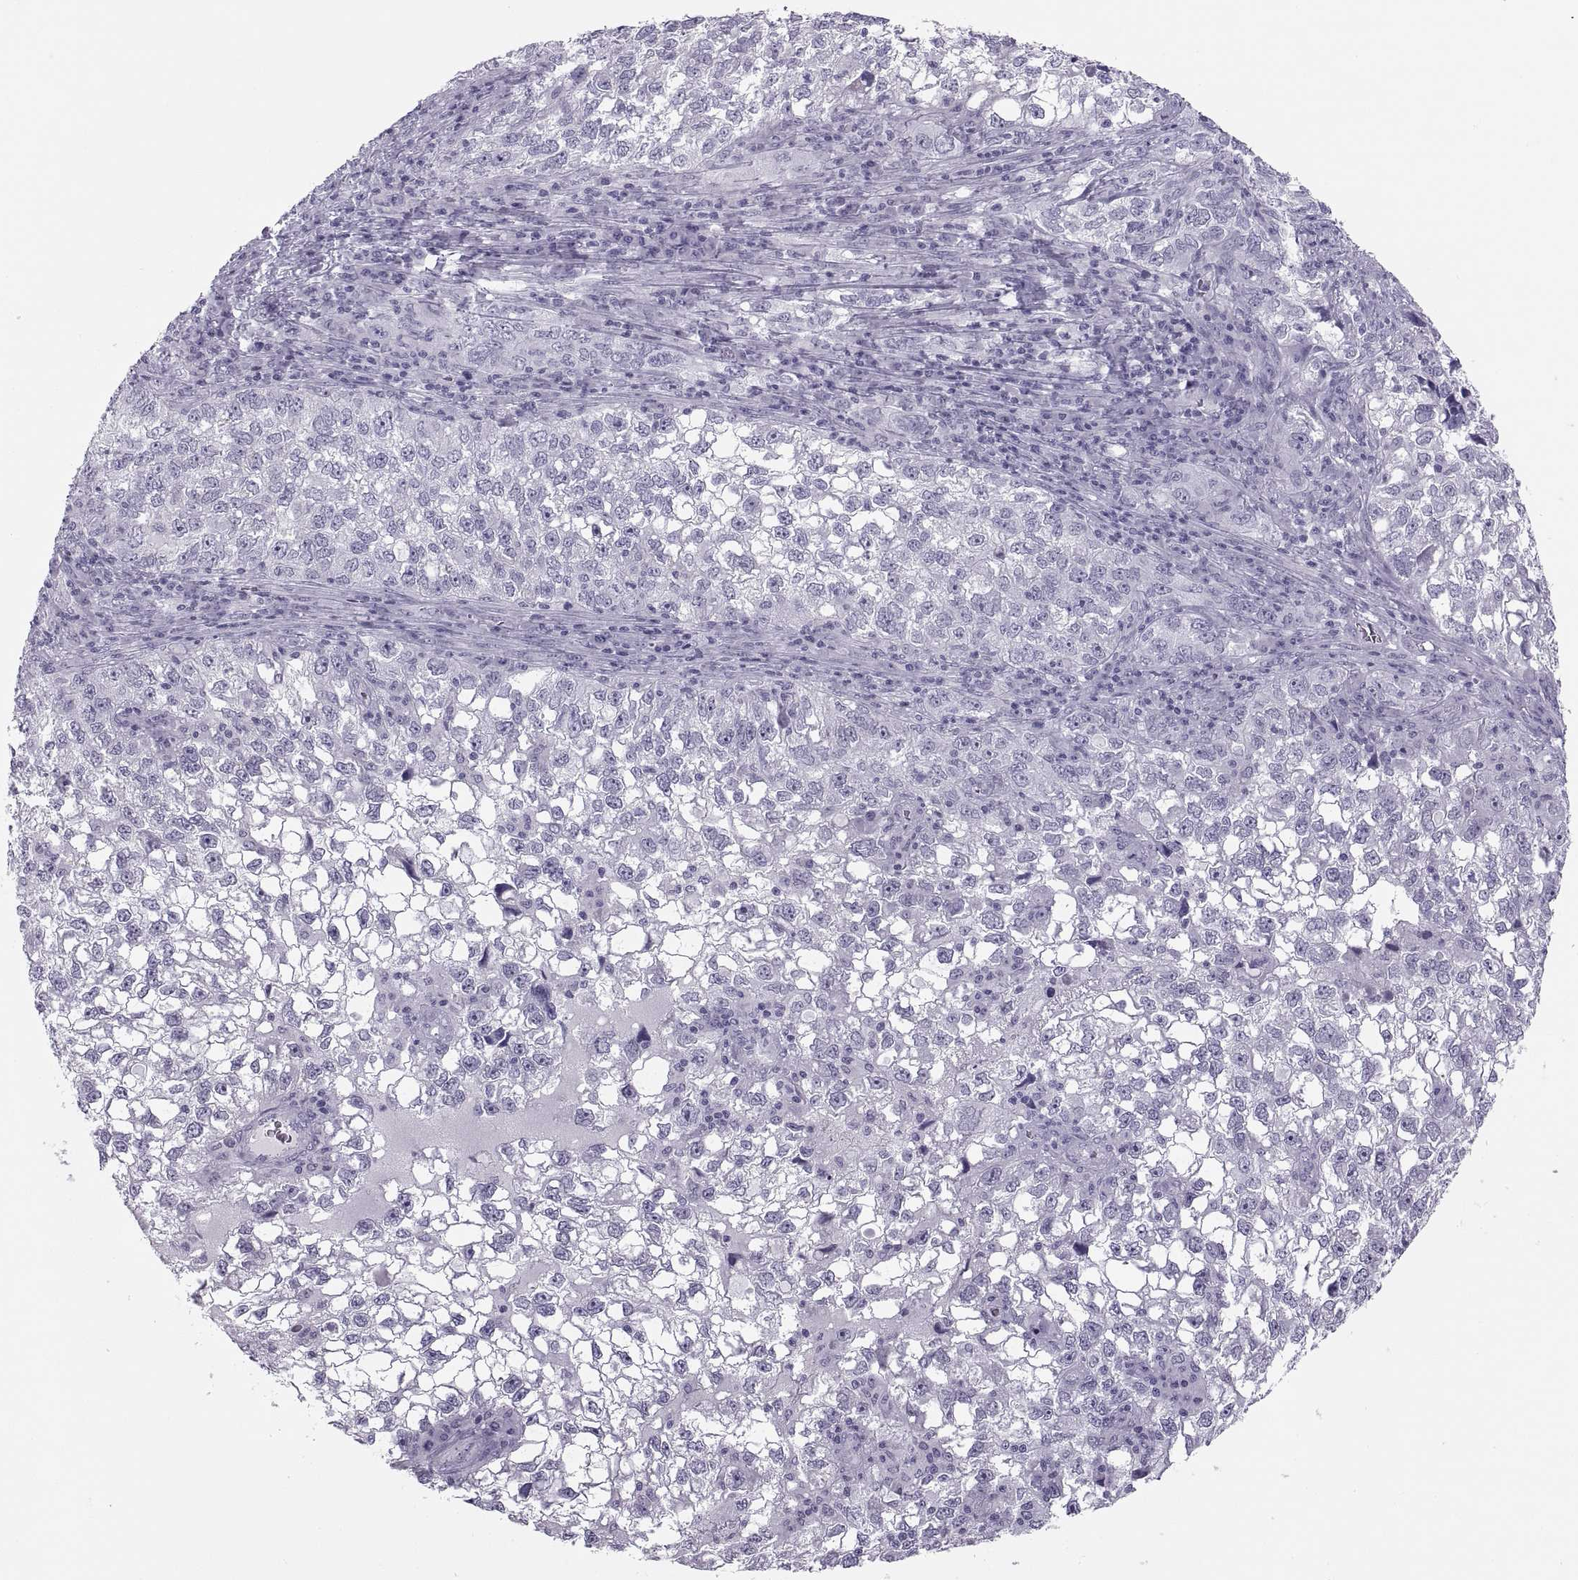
{"staining": {"intensity": "negative", "quantity": "none", "location": "none"}, "tissue": "cervical cancer", "cell_type": "Tumor cells", "image_type": "cancer", "snomed": [{"axis": "morphology", "description": "Squamous cell carcinoma, NOS"}, {"axis": "topography", "description": "Cervix"}], "caption": "Image shows no protein positivity in tumor cells of squamous cell carcinoma (cervical) tissue.", "gene": "C3orf22", "patient": {"sex": "female", "age": 55}}